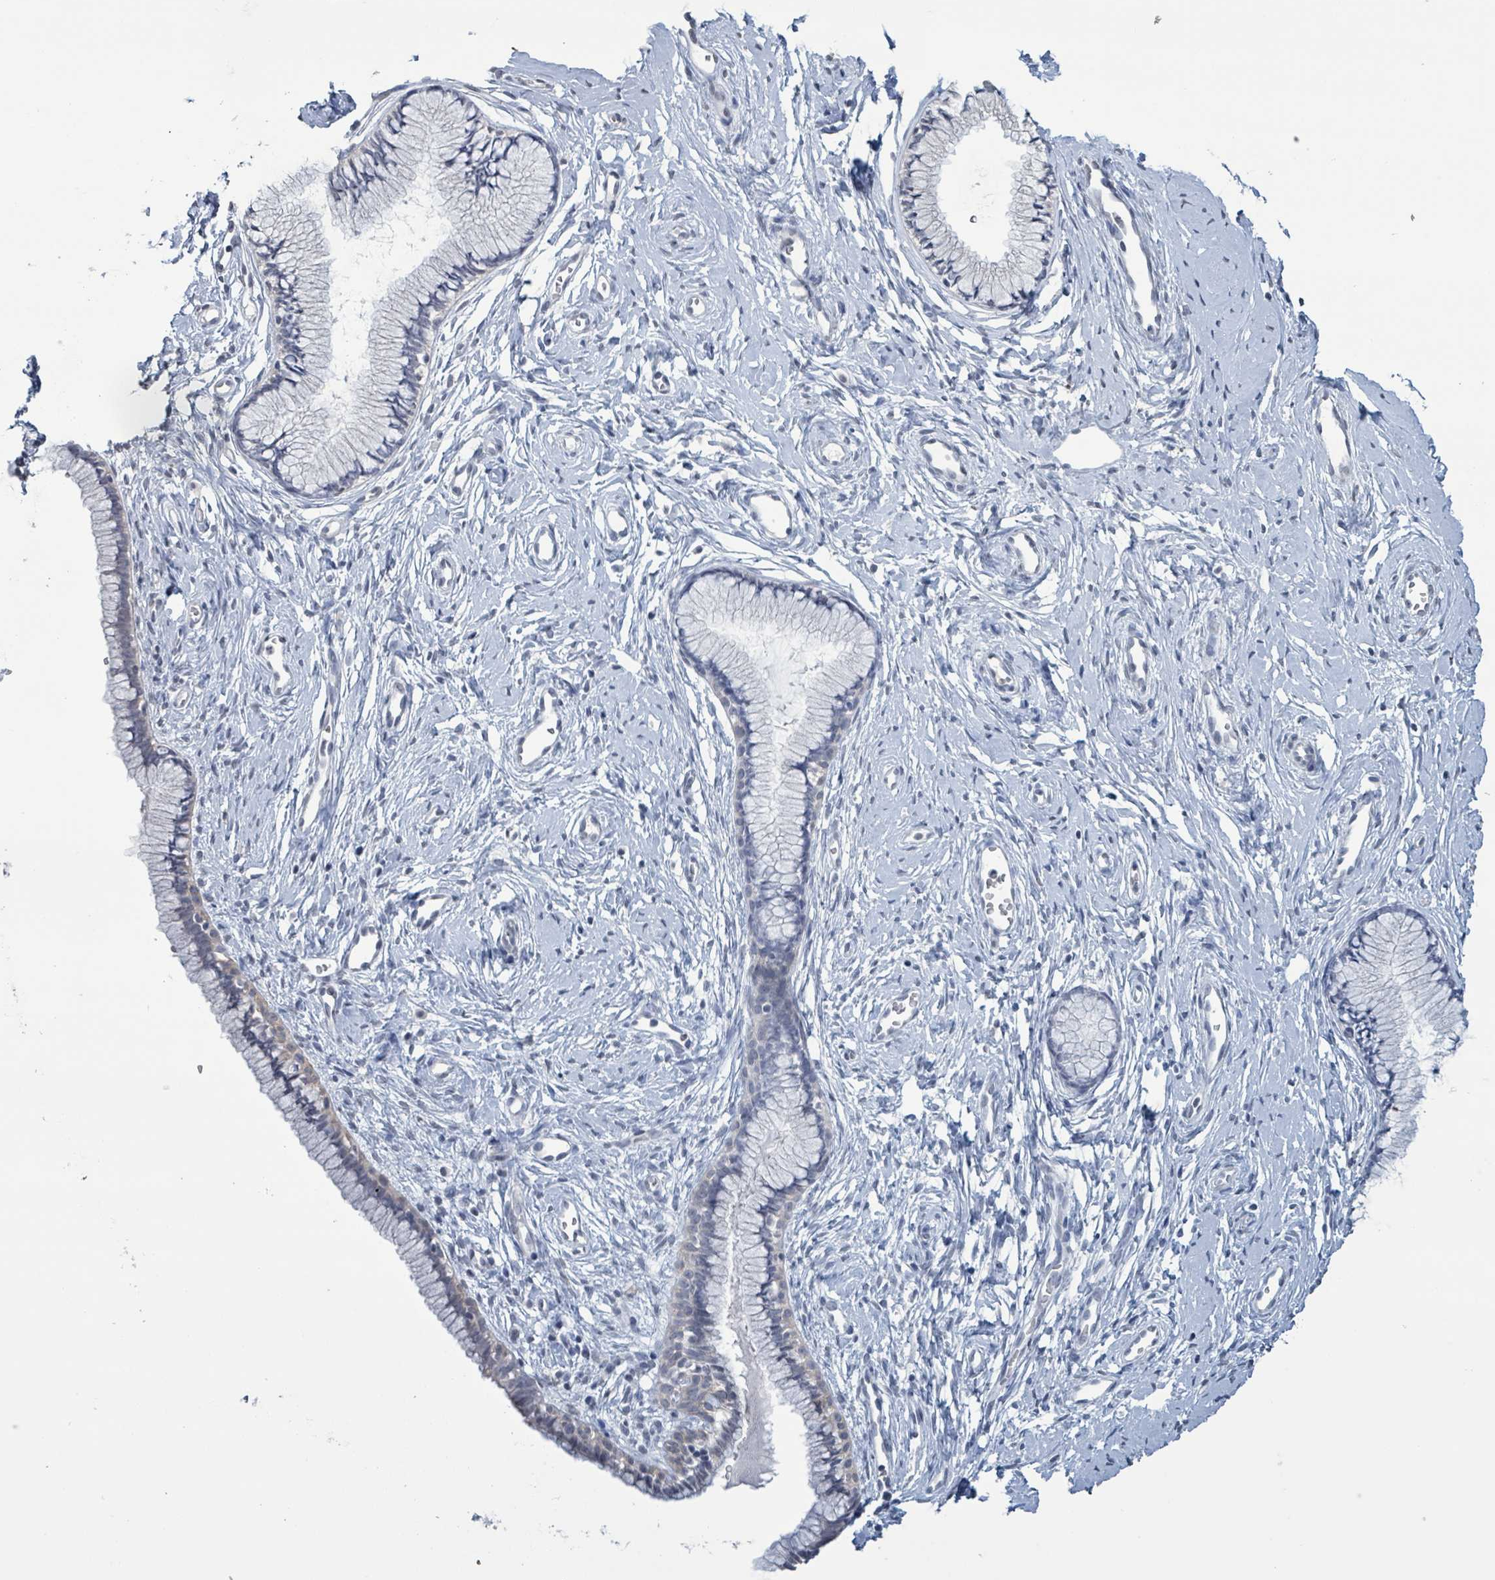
{"staining": {"intensity": "negative", "quantity": "none", "location": "none"}, "tissue": "cervix", "cell_type": "Glandular cells", "image_type": "normal", "snomed": [{"axis": "morphology", "description": "Normal tissue, NOS"}, {"axis": "topography", "description": "Cervix"}], "caption": "Immunohistochemical staining of unremarkable cervix exhibits no significant expression in glandular cells. (Stains: DAB immunohistochemistry (IHC) with hematoxylin counter stain, Microscopy: brightfield microscopy at high magnification).", "gene": "CA9", "patient": {"sex": "female", "age": 40}}